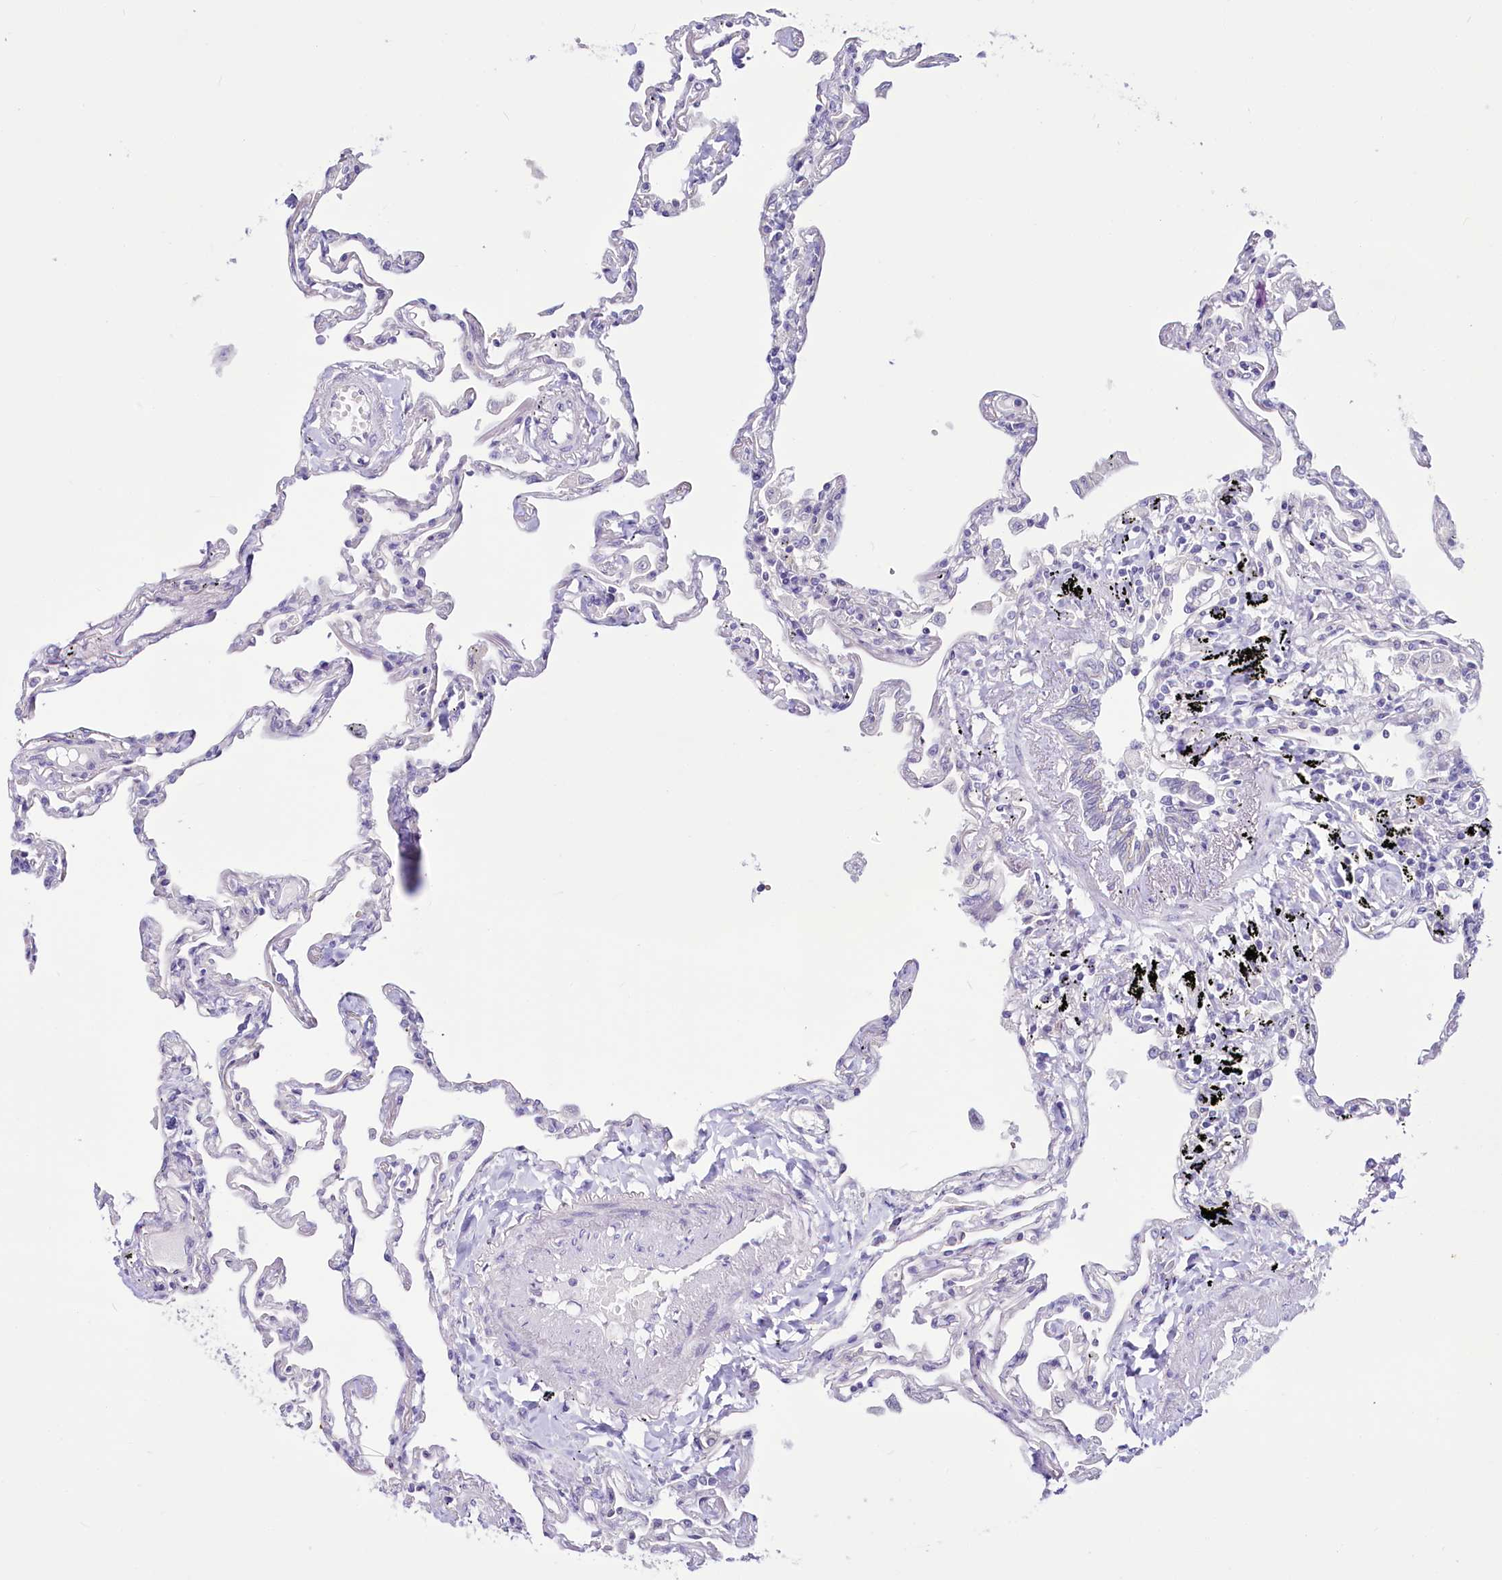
{"staining": {"intensity": "negative", "quantity": "none", "location": "none"}, "tissue": "lung", "cell_type": "Alveolar cells", "image_type": "normal", "snomed": [{"axis": "morphology", "description": "Normal tissue, NOS"}, {"axis": "topography", "description": "Lung"}], "caption": "Histopathology image shows no protein positivity in alveolar cells of normal lung. (DAB immunohistochemistry (IHC) with hematoxylin counter stain).", "gene": "BANK1", "patient": {"sex": "female", "age": 67}}